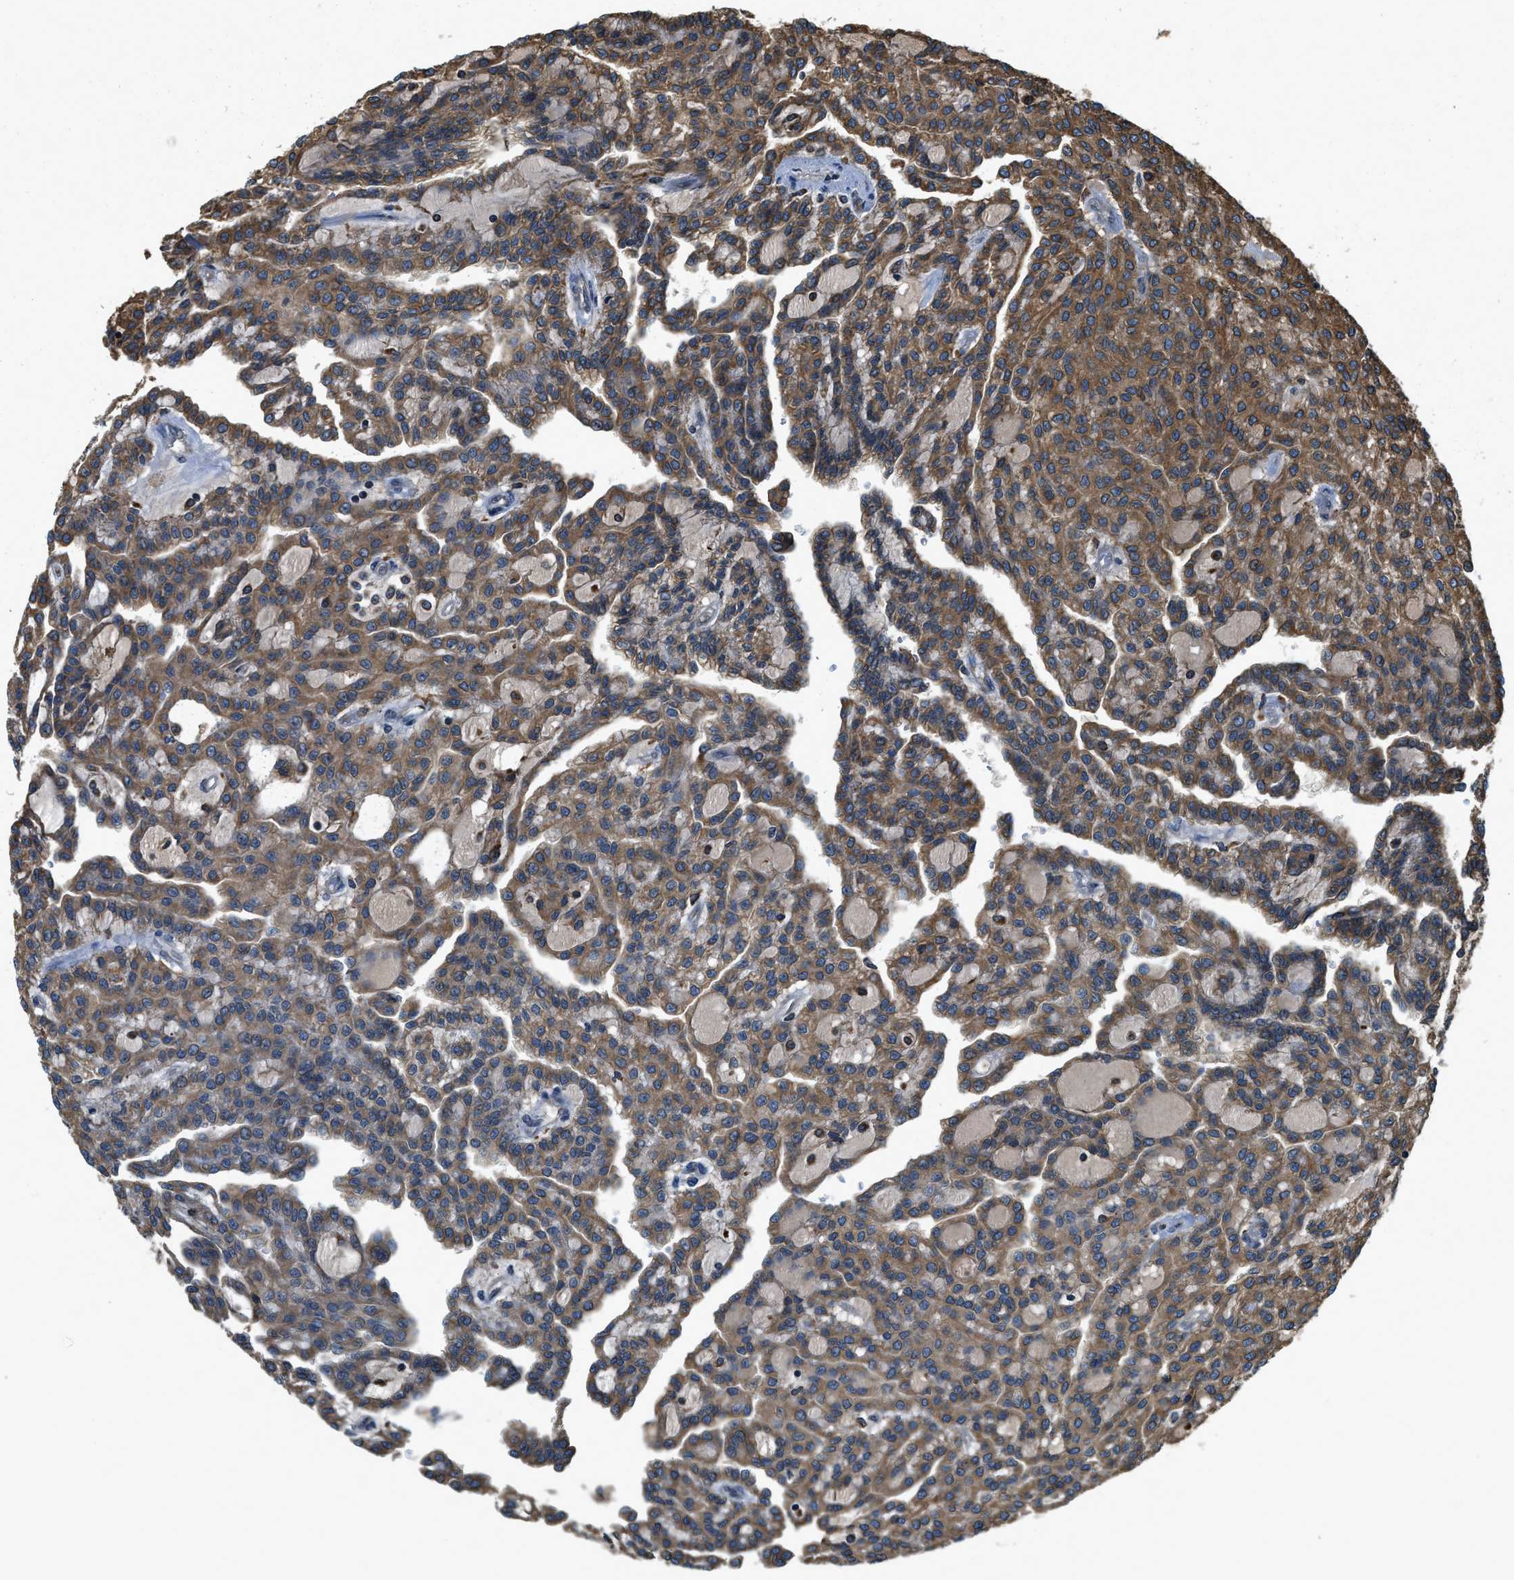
{"staining": {"intensity": "moderate", "quantity": ">75%", "location": "cytoplasmic/membranous"}, "tissue": "renal cancer", "cell_type": "Tumor cells", "image_type": "cancer", "snomed": [{"axis": "morphology", "description": "Adenocarcinoma, NOS"}, {"axis": "topography", "description": "Kidney"}], "caption": "Immunohistochemical staining of renal cancer (adenocarcinoma) reveals medium levels of moderate cytoplasmic/membranous expression in about >75% of tumor cells.", "gene": "BCAP31", "patient": {"sex": "male", "age": 63}}